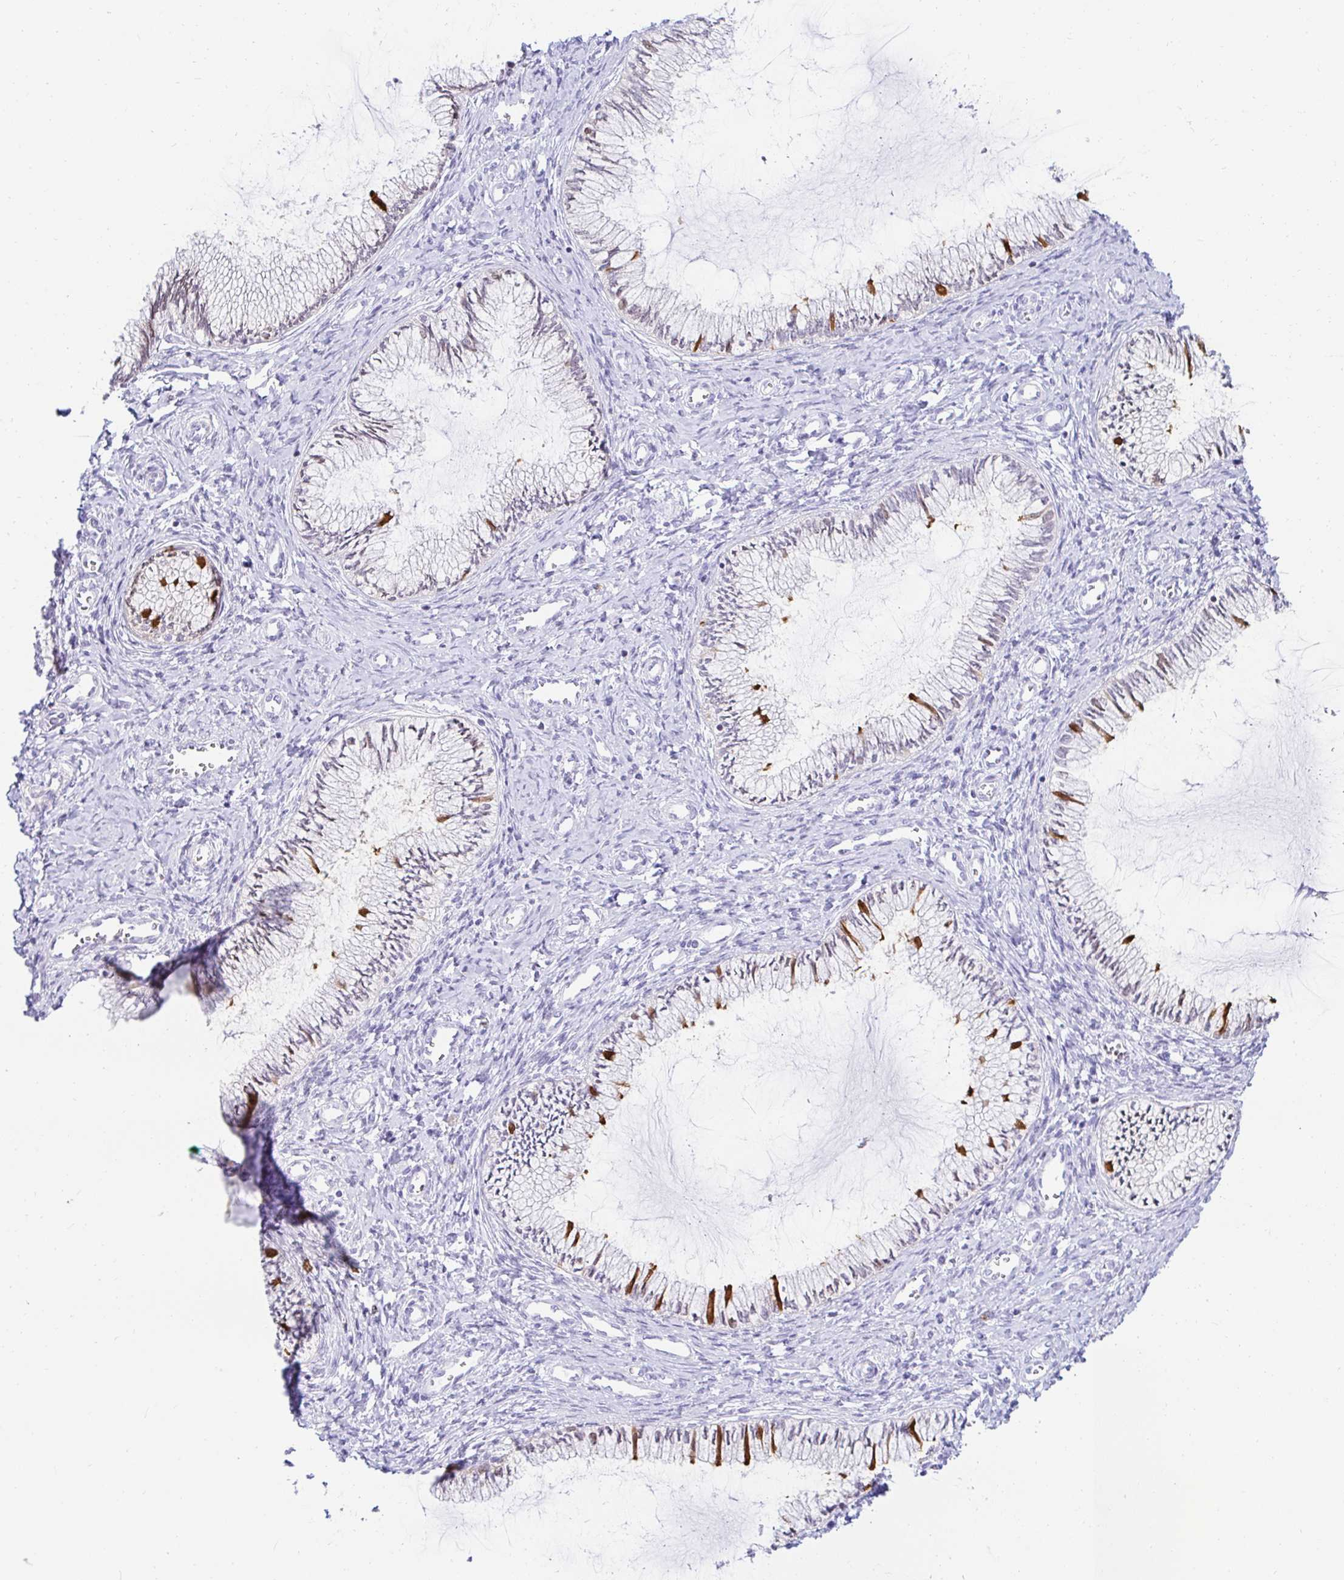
{"staining": {"intensity": "moderate", "quantity": "<25%", "location": "cytoplasmic/membranous"}, "tissue": "cervix", "cell_type": "Glandular cells", "image_type": "normal", "snomed": [{"axis": "morphology", "description": "Normal tissue, NOS"}, {"axis": "topography", "description": "Cervix"}], "caption": "Cervix stained for a protein shows moderate cytoplasmic/membranous positivity in glandular cells. (Stains: DAB (3,3'-diaminobenzidine) in brown, nuclei in blue, Microscopy: brightfield microscopy at high magnification).", "gene": "CAPSL", "patient": {"sex": "female", "age": 24}}